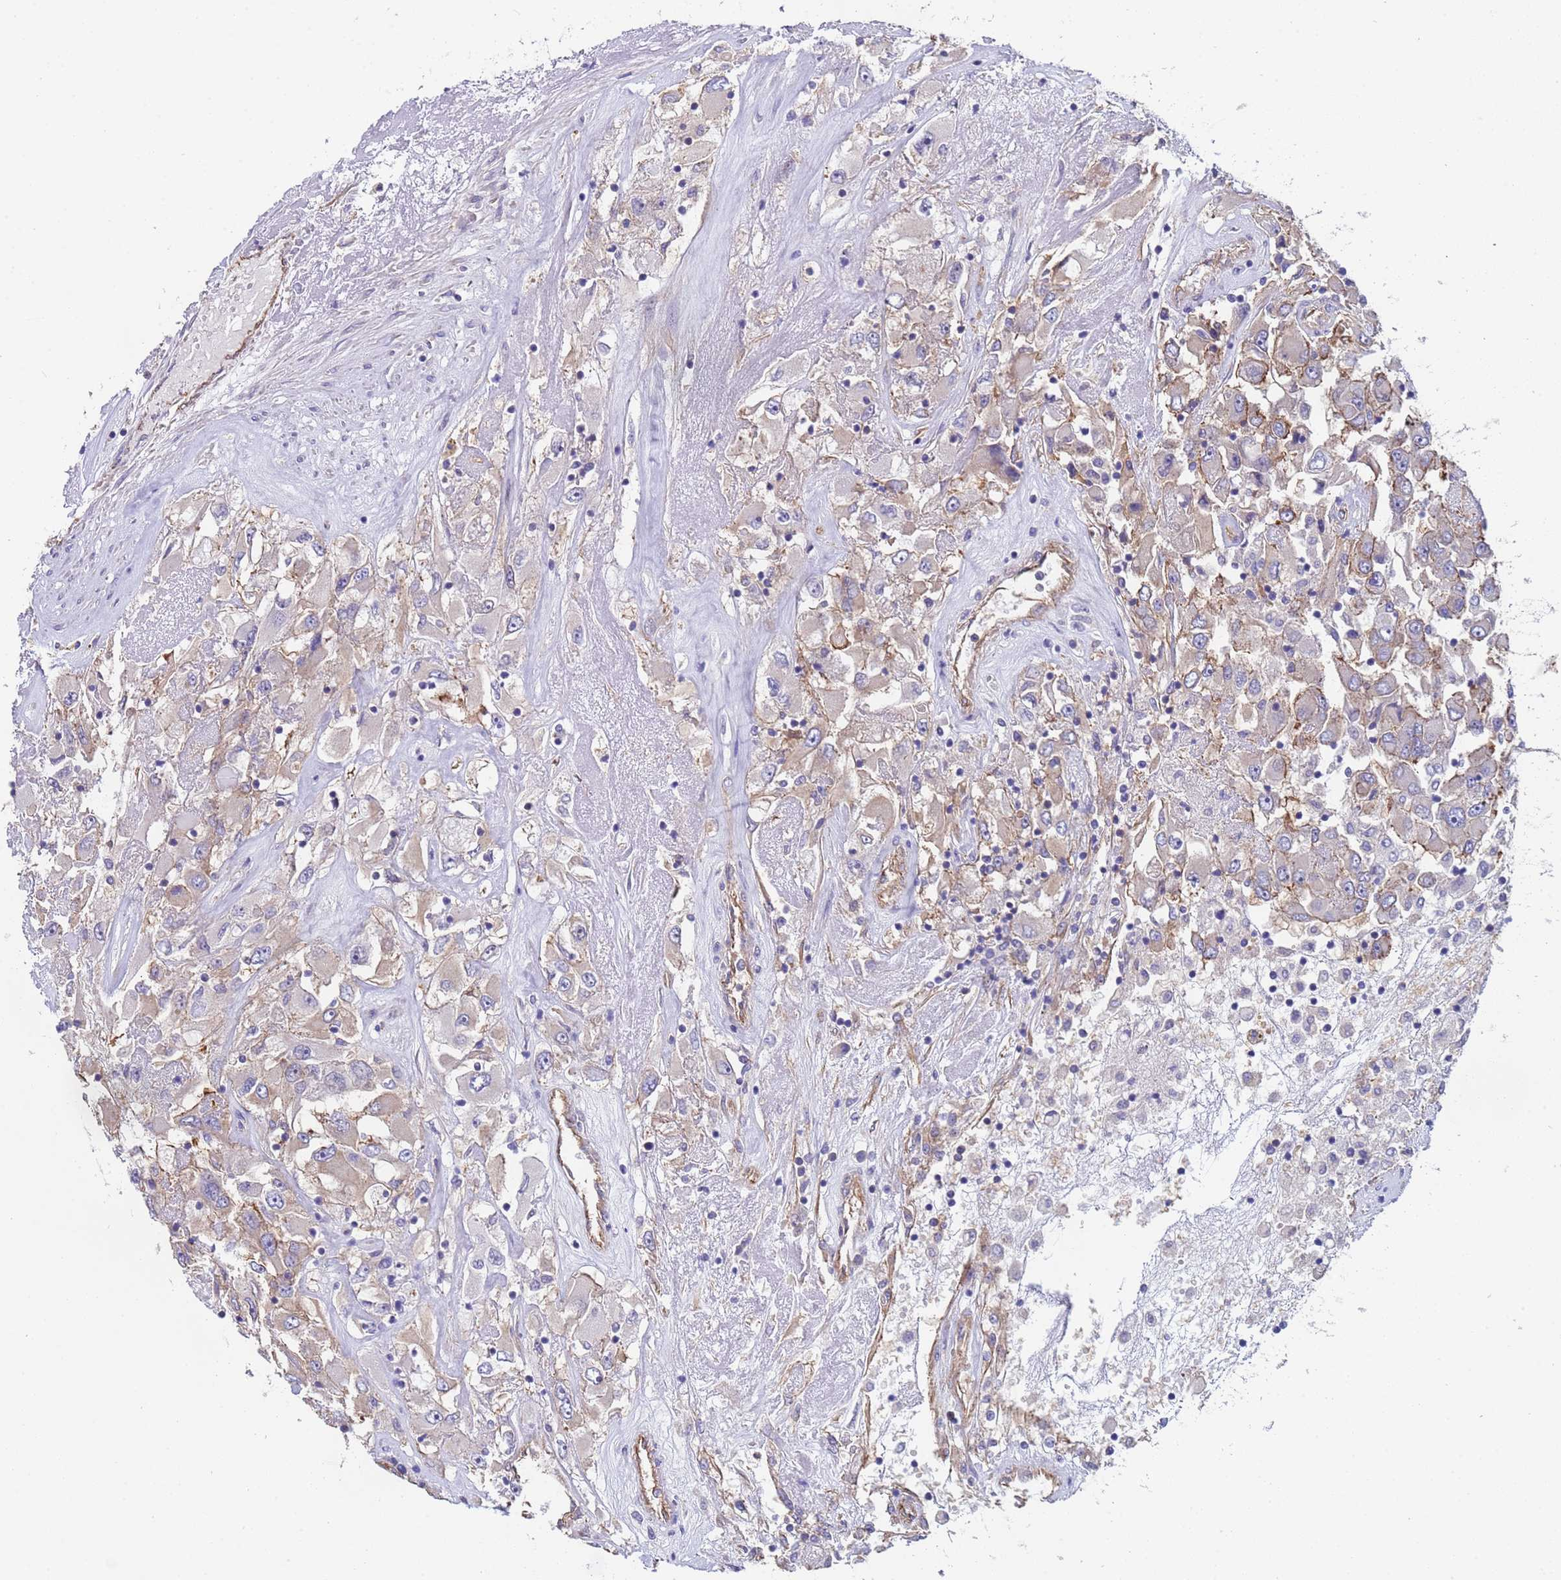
{"staining": {"intensity": "weak", "quantity": "25%-75%", "location": "cytoplasmic/membranous"}, "tissue": "renal cancer", "cell_type": "Tumor cells", "image_type": "cancer", "snomed": [{"axis": "morphology", "description": "Adenocarcinoma, NOS"}, {"axis": "topography", "description": "Kidney"}], "caption": "Brown immunohistochemical staining in renal cancer (adenocarcinoma) shows weak cytoplasmic/membranous staining in about 25%-75% of tumor cells. (Brightfield microscopy of DAB IHC at high magnification).", "gene": "ZNF248", "patient": {"sex": "female", "age": 52}}